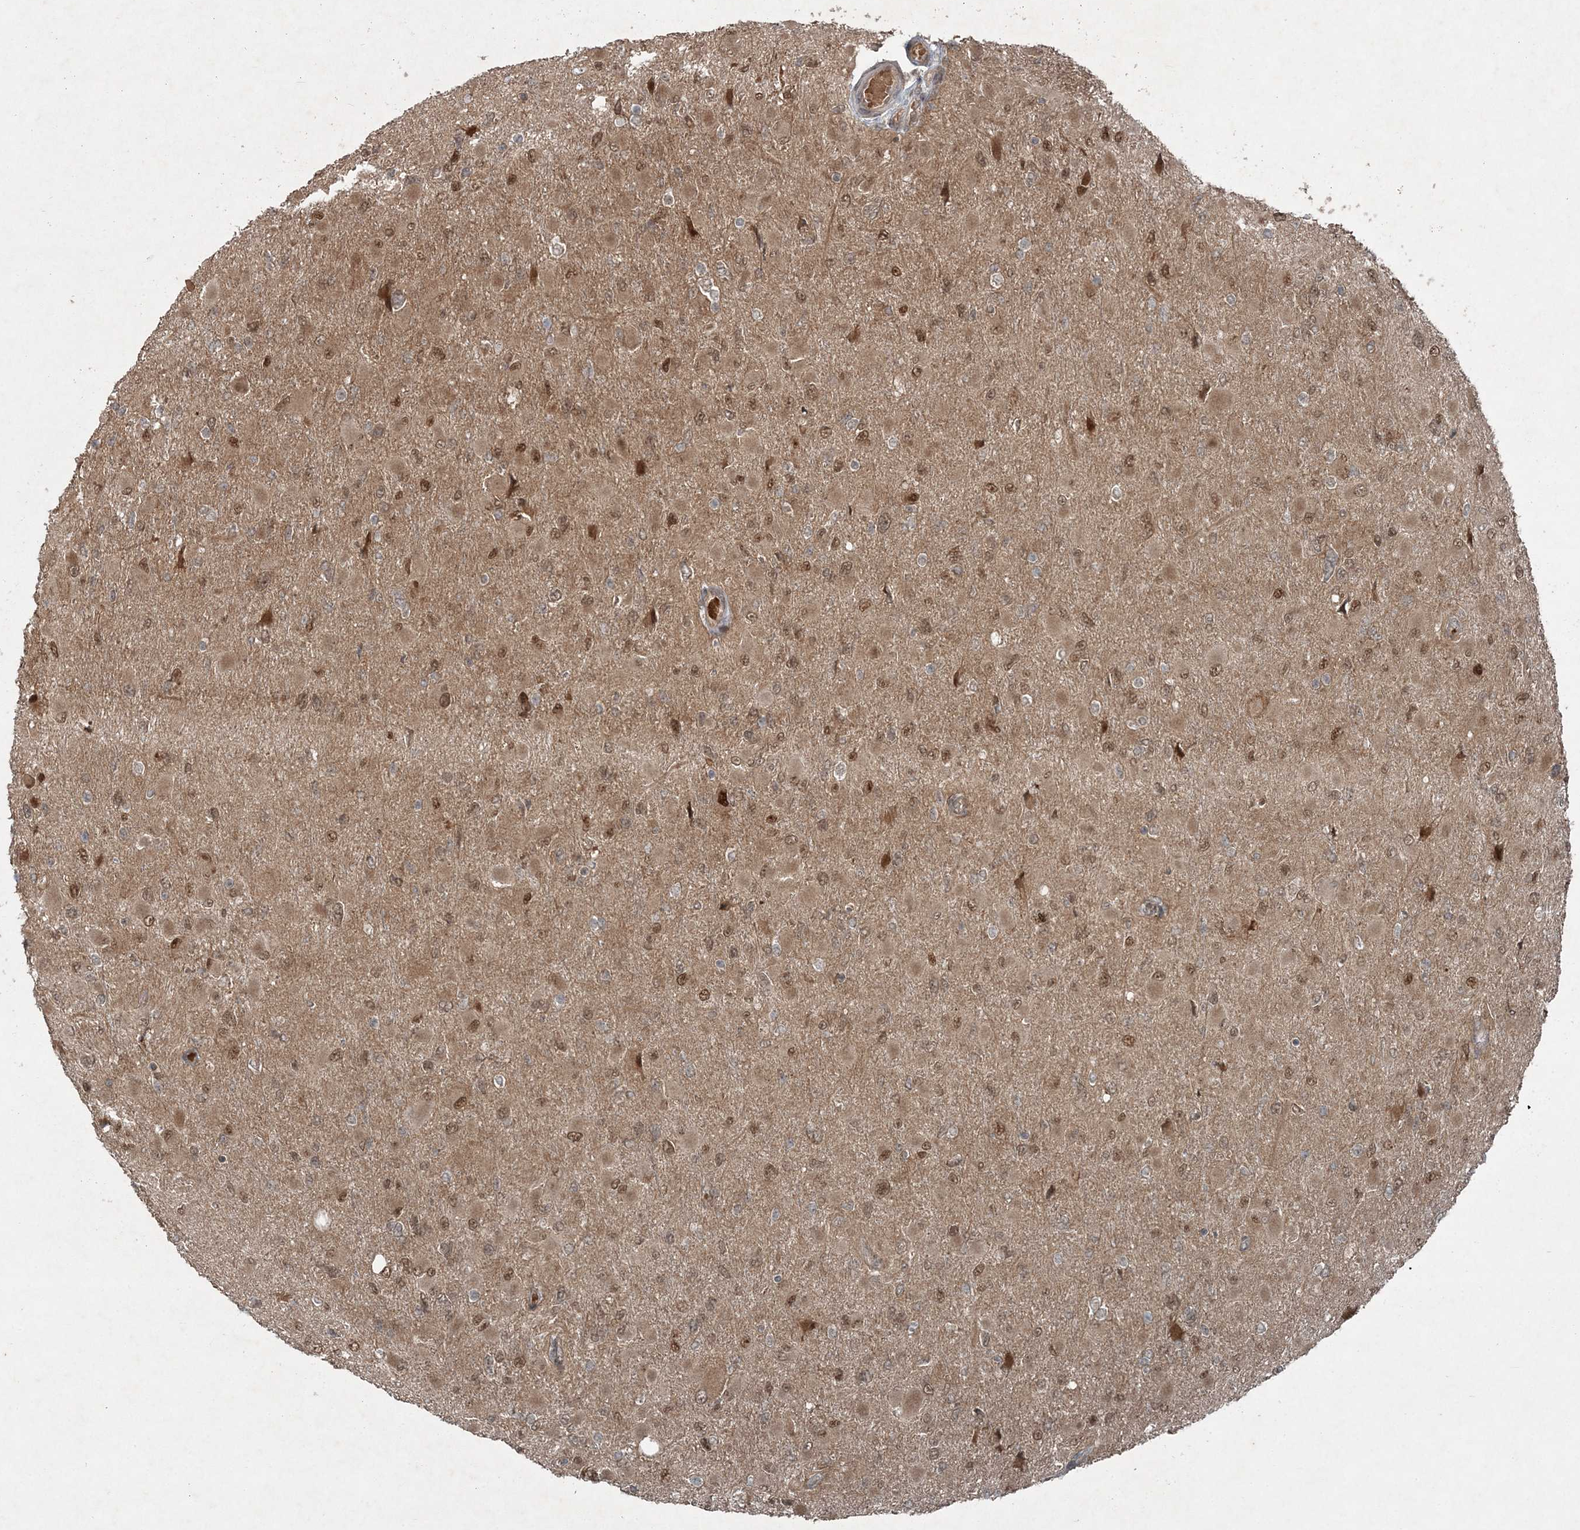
{"staining": {"intensity": "moderate", "quantity": ">75%", "location": "cytoplasmic/membranous,nuclear"}, "tissue": "glioma", "cell_type": "Tumor cells", "image_type": "cancer", "snomed": [{"axis": "morphology", "description": "Glioma, malignant, High grade"}, {"axis": "topography", "description": "Cerebral cortex"}], "caption": "Protein staining displays moderate cytoplasmic/membranous and nuclear expression in approximately >75% of tumor cells in malignant glioma (high-grade). The staining was performed using DAB, with brown indicating positive protein expression. Nuclei are stained blue with hematoxylin.", "gene": "FBXL17", "patient": {"sex": "female", "age": 36}}